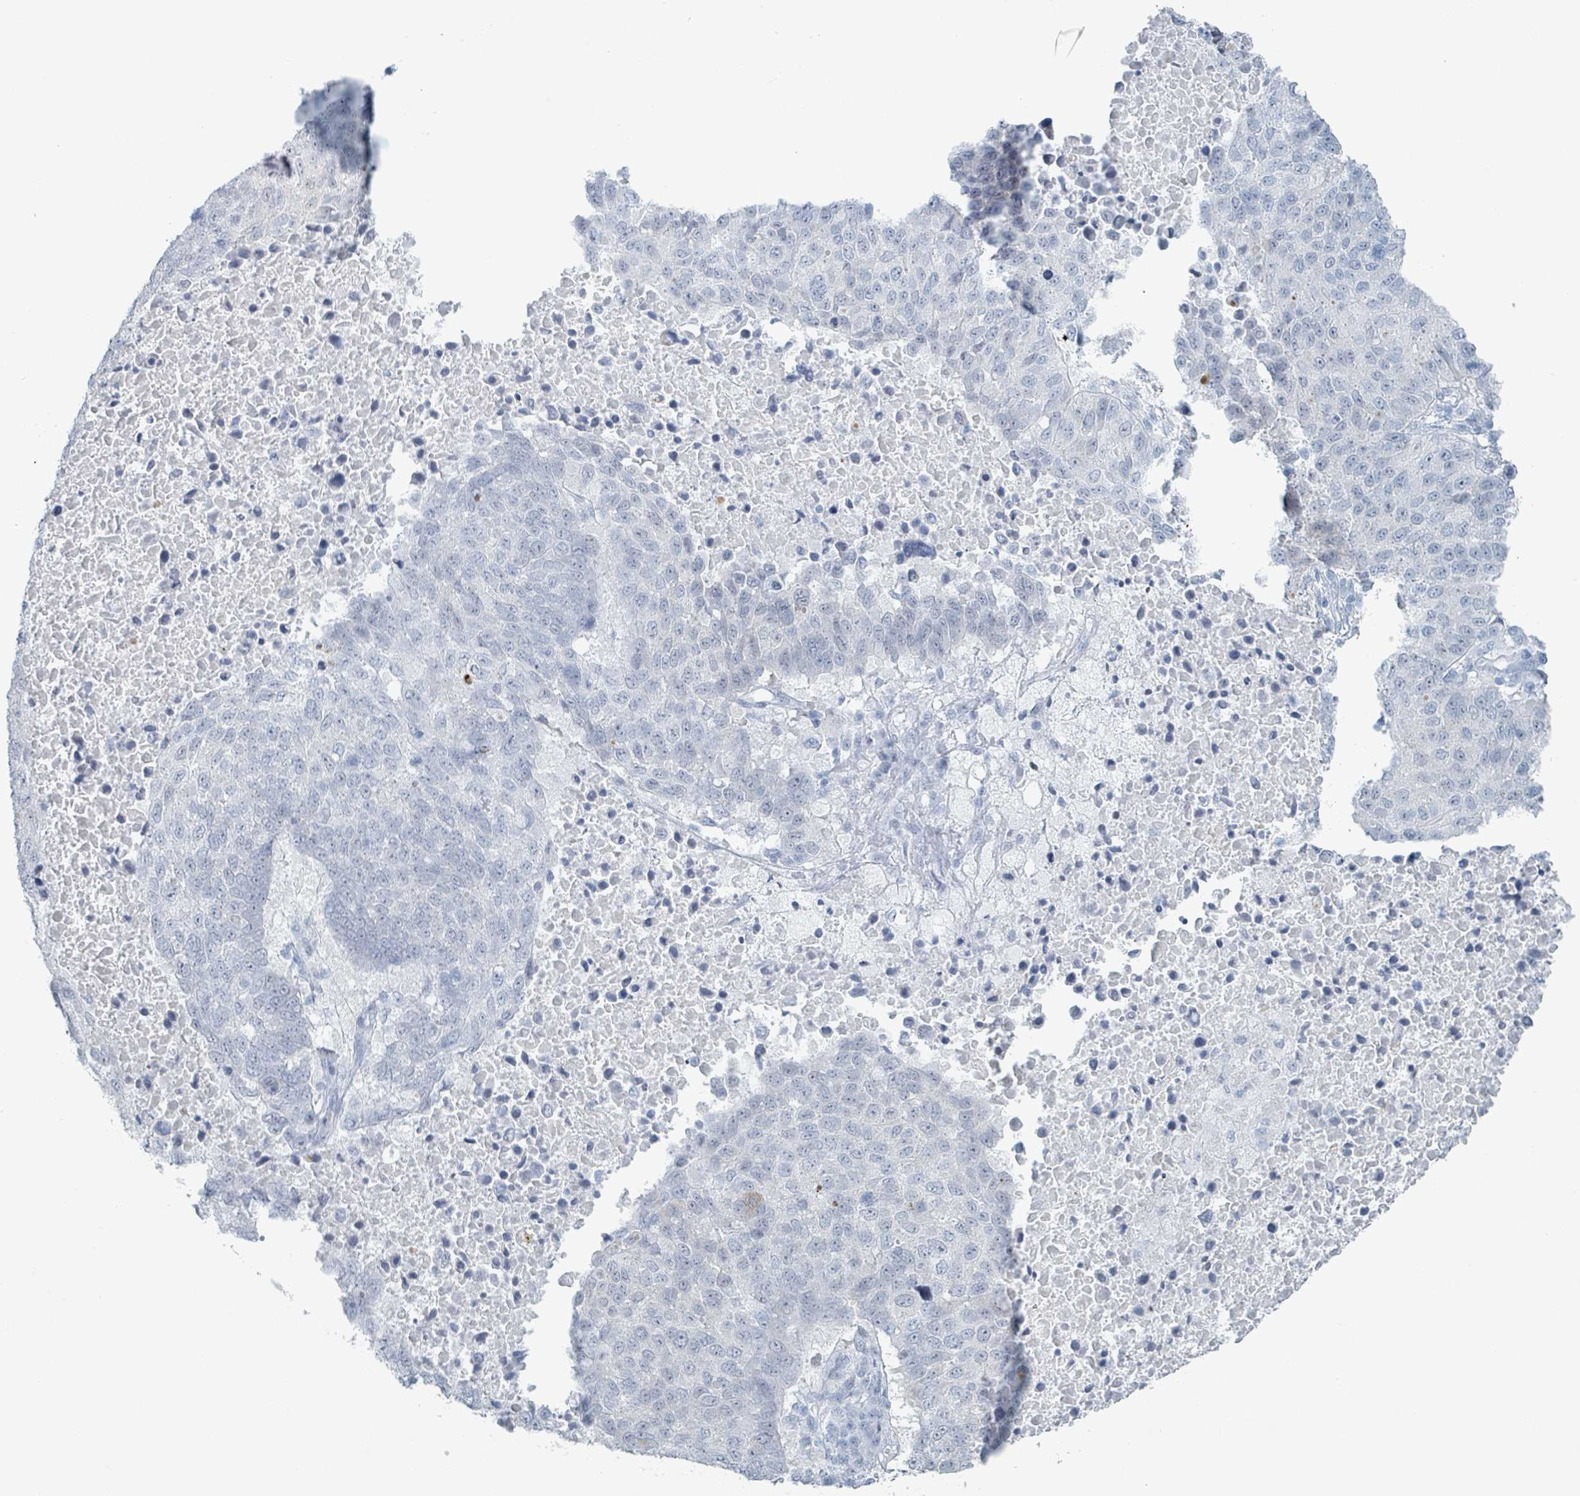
{"staining": {"intensity": "negative", "quantity": "none", "location": "none"}, "tissue": "lung cancer", "cell_type": "Tumor cells", "image_type": "cancer", "snomed": [{"axis": "morphology", "description": "Squamous cell carcinoma, NOS"}, {"axis": "topography", "description": "Lung"}], "caption": "High power microscopy image of an IHC photomicrograph of squamous cell carcinoma (lung), revealing no significant staining in tumor cells.", "gene": "GPR15LG", "patient": {"sex": "male", "age": 73}}